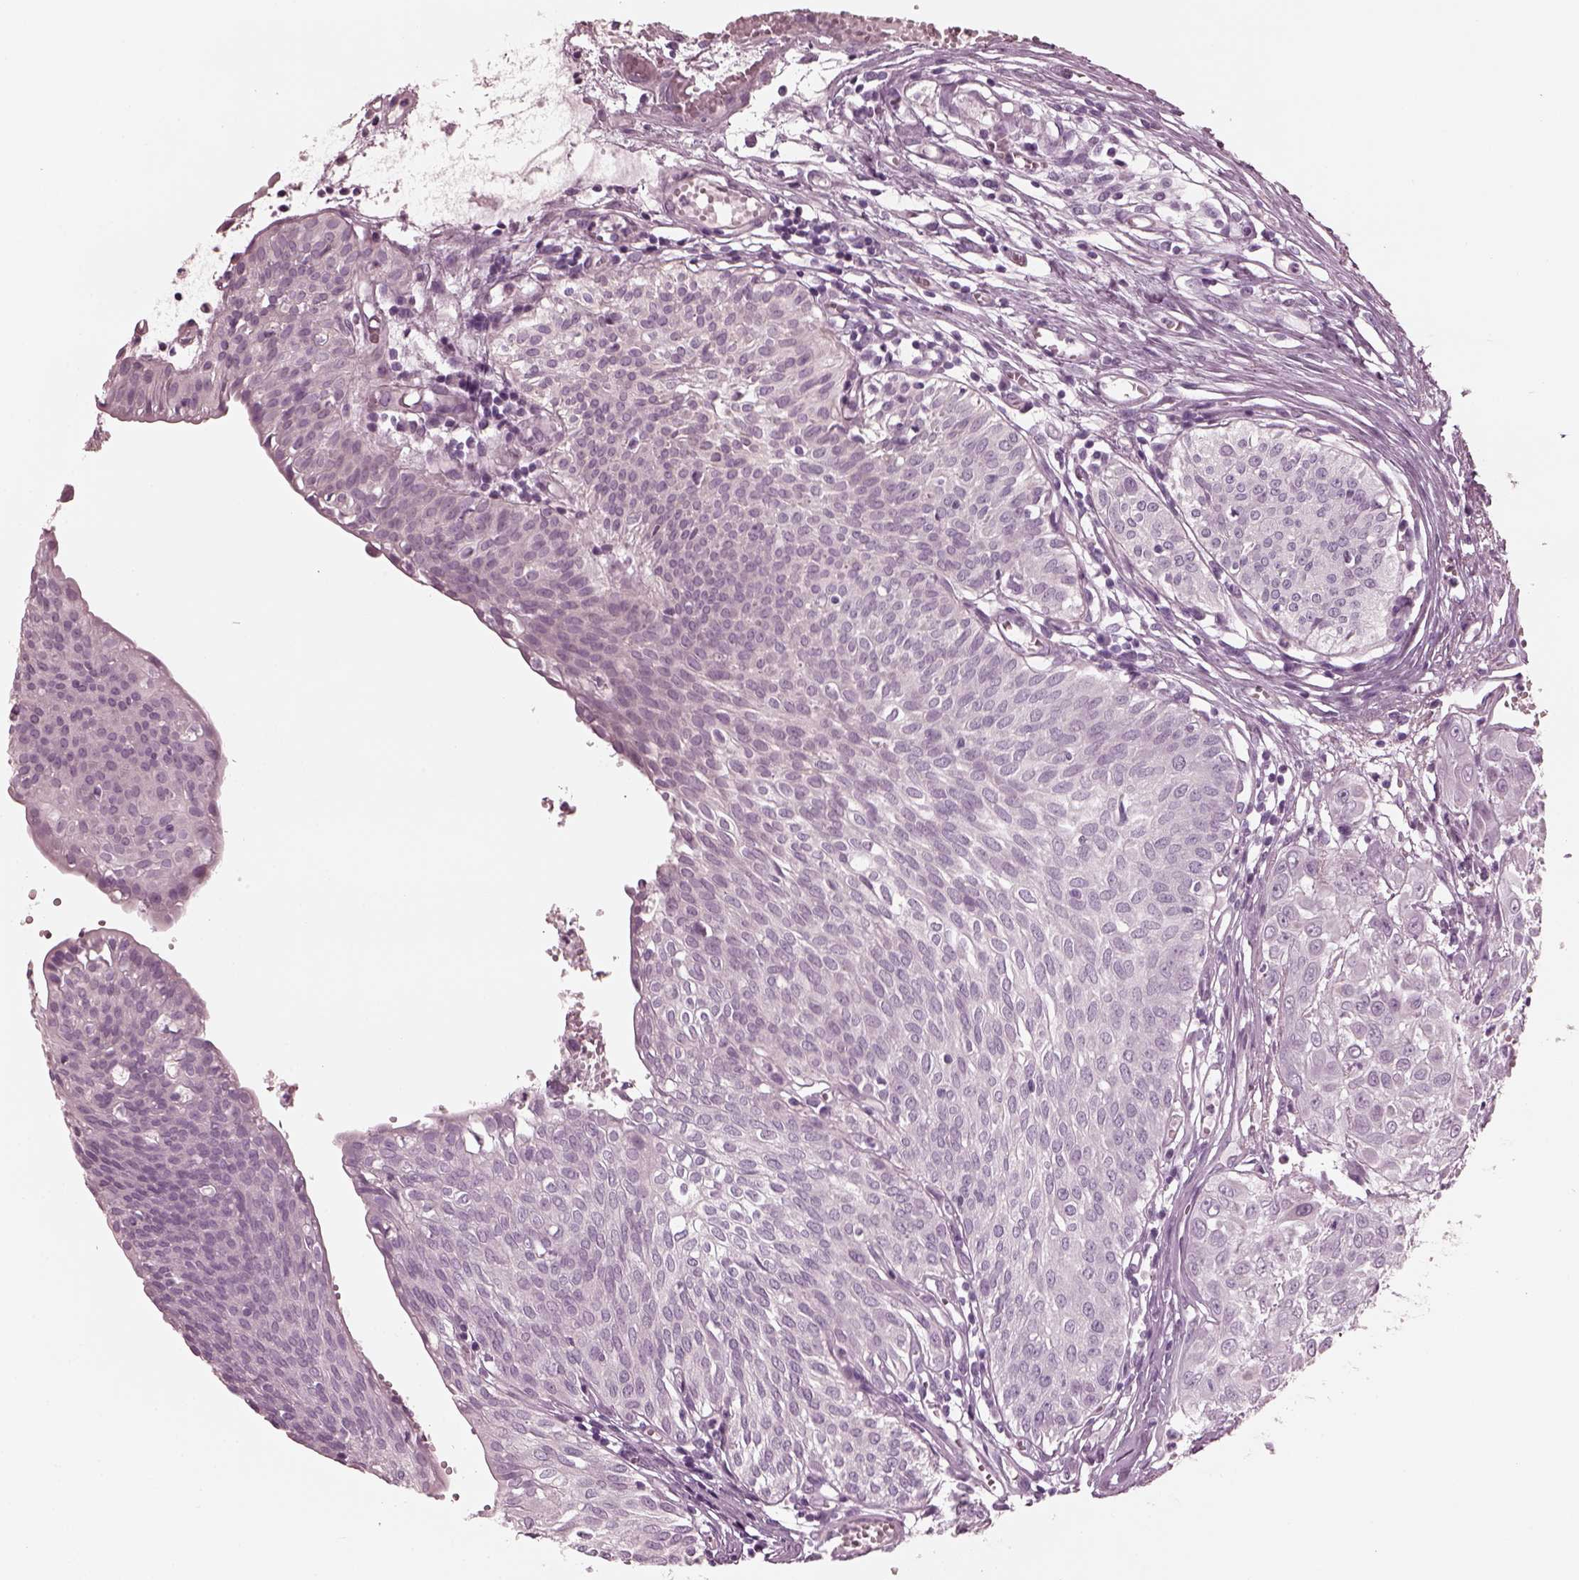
{"staining": {"intensity": "negative", "quantity": "none", "location": "none"}, "tissue": "urothelial cancer", "cell_type": "Tumor cells", "image_type": "cancer", "snomed": [{"axis": "morphology", "description": "Urothelial carcinoma, High grade"}, {"axis": "topography", "description": "Urinary bladder"}], "caption": "Immunohistochemistry (IHC) photomicrograph of neoplastic tissue: human high-grade urothelial carcinoma stained with DAB exhibits no significant protein staining in tumor cells.", "gene": "GRM6", "patient": {"sex": "male", "age": 57}}